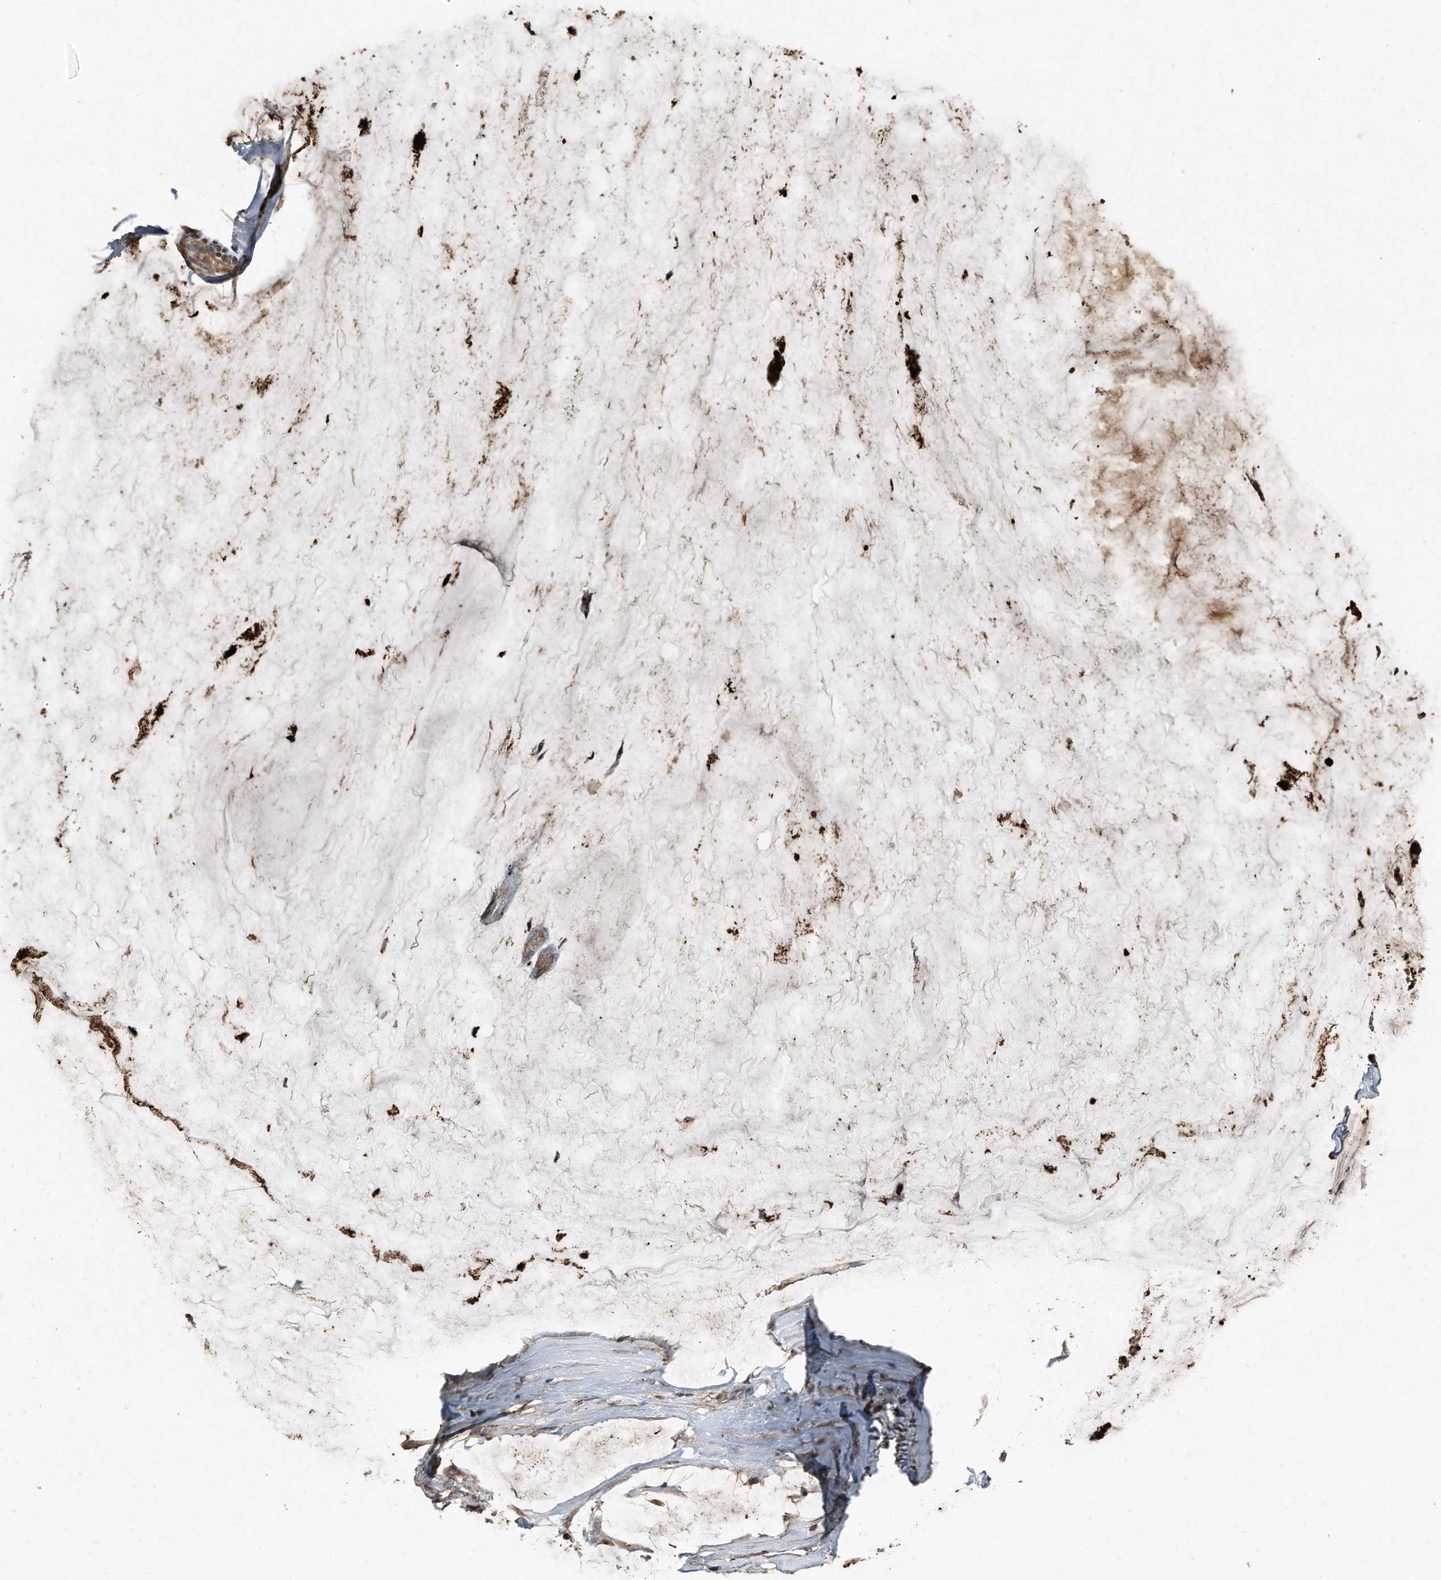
{"staining": {"intensity": "moderate", "quantity": ">75%", "location": "cytoplasmic/membranous"}, "tissue": "ovarian cancer", "cell_type": "Tumor cells", "image_type": "cancer", "snomed": [{"axis": "morphology", "description": "Cystadenocarcinoma, mucinous, NOS"}, {"axis": "topography", "description": "Ovary"}], "caption": "This is an image of immunohistochemistry staining of mucinous cystadenocarcinoma (ovarian), which shows moderate staining in the cytoplasmic/membranous of tumor cells.", "gene": "C9", "patient": {"sex": "female", "age": 39}}